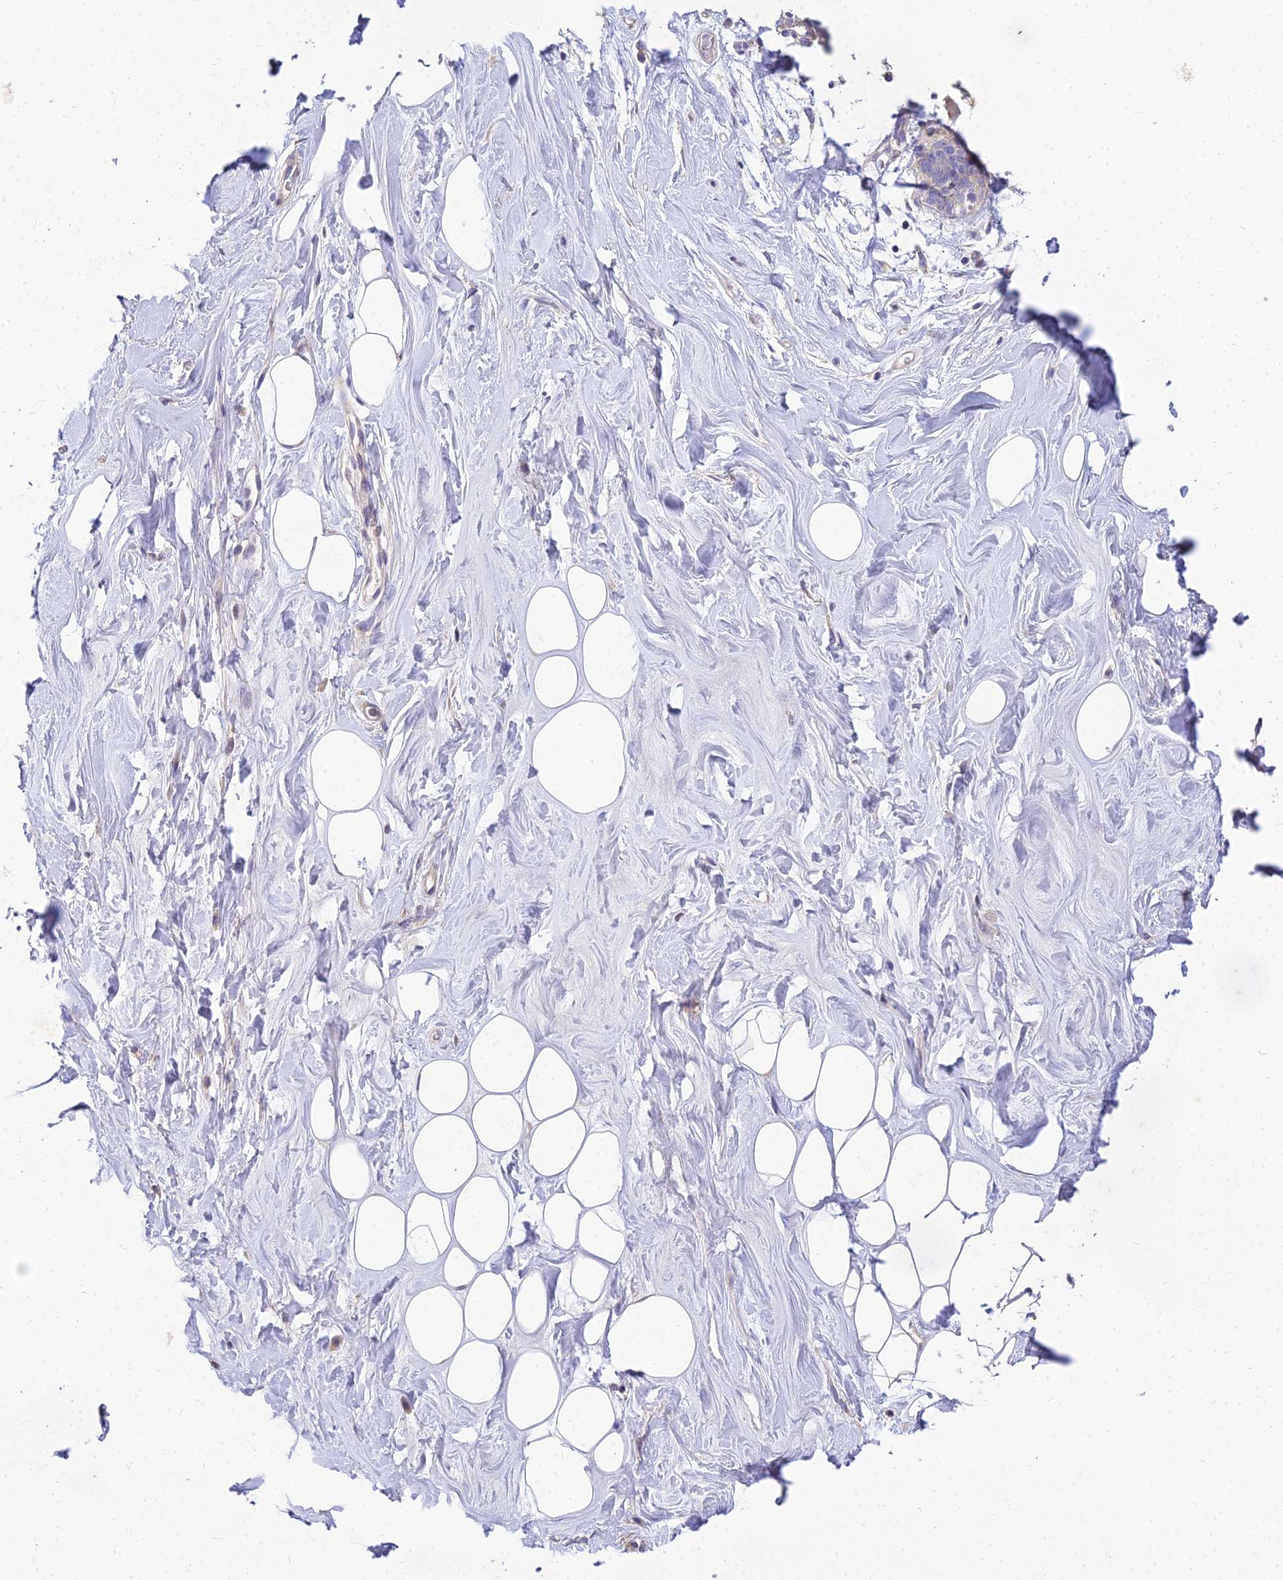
{"staining": {"intensity": "negative", "quantity": "none", "location": "none"}, "tissue": "adipose tissue", "cell_type": "Adipocytes", "image_type": "normal", "snomed": [{"axis": "morphology", "description": "Normal tissue, NOS"}, {"axis": "topography", "description": "Breast"}], "caption": "IHC histopathology image of normal adipose tissue: adipose tissue stained with DAB reveals no significant protein staining in adipocytes.", "gene": "ARL8A", "patient": {"sex": "female", "age": 26}}